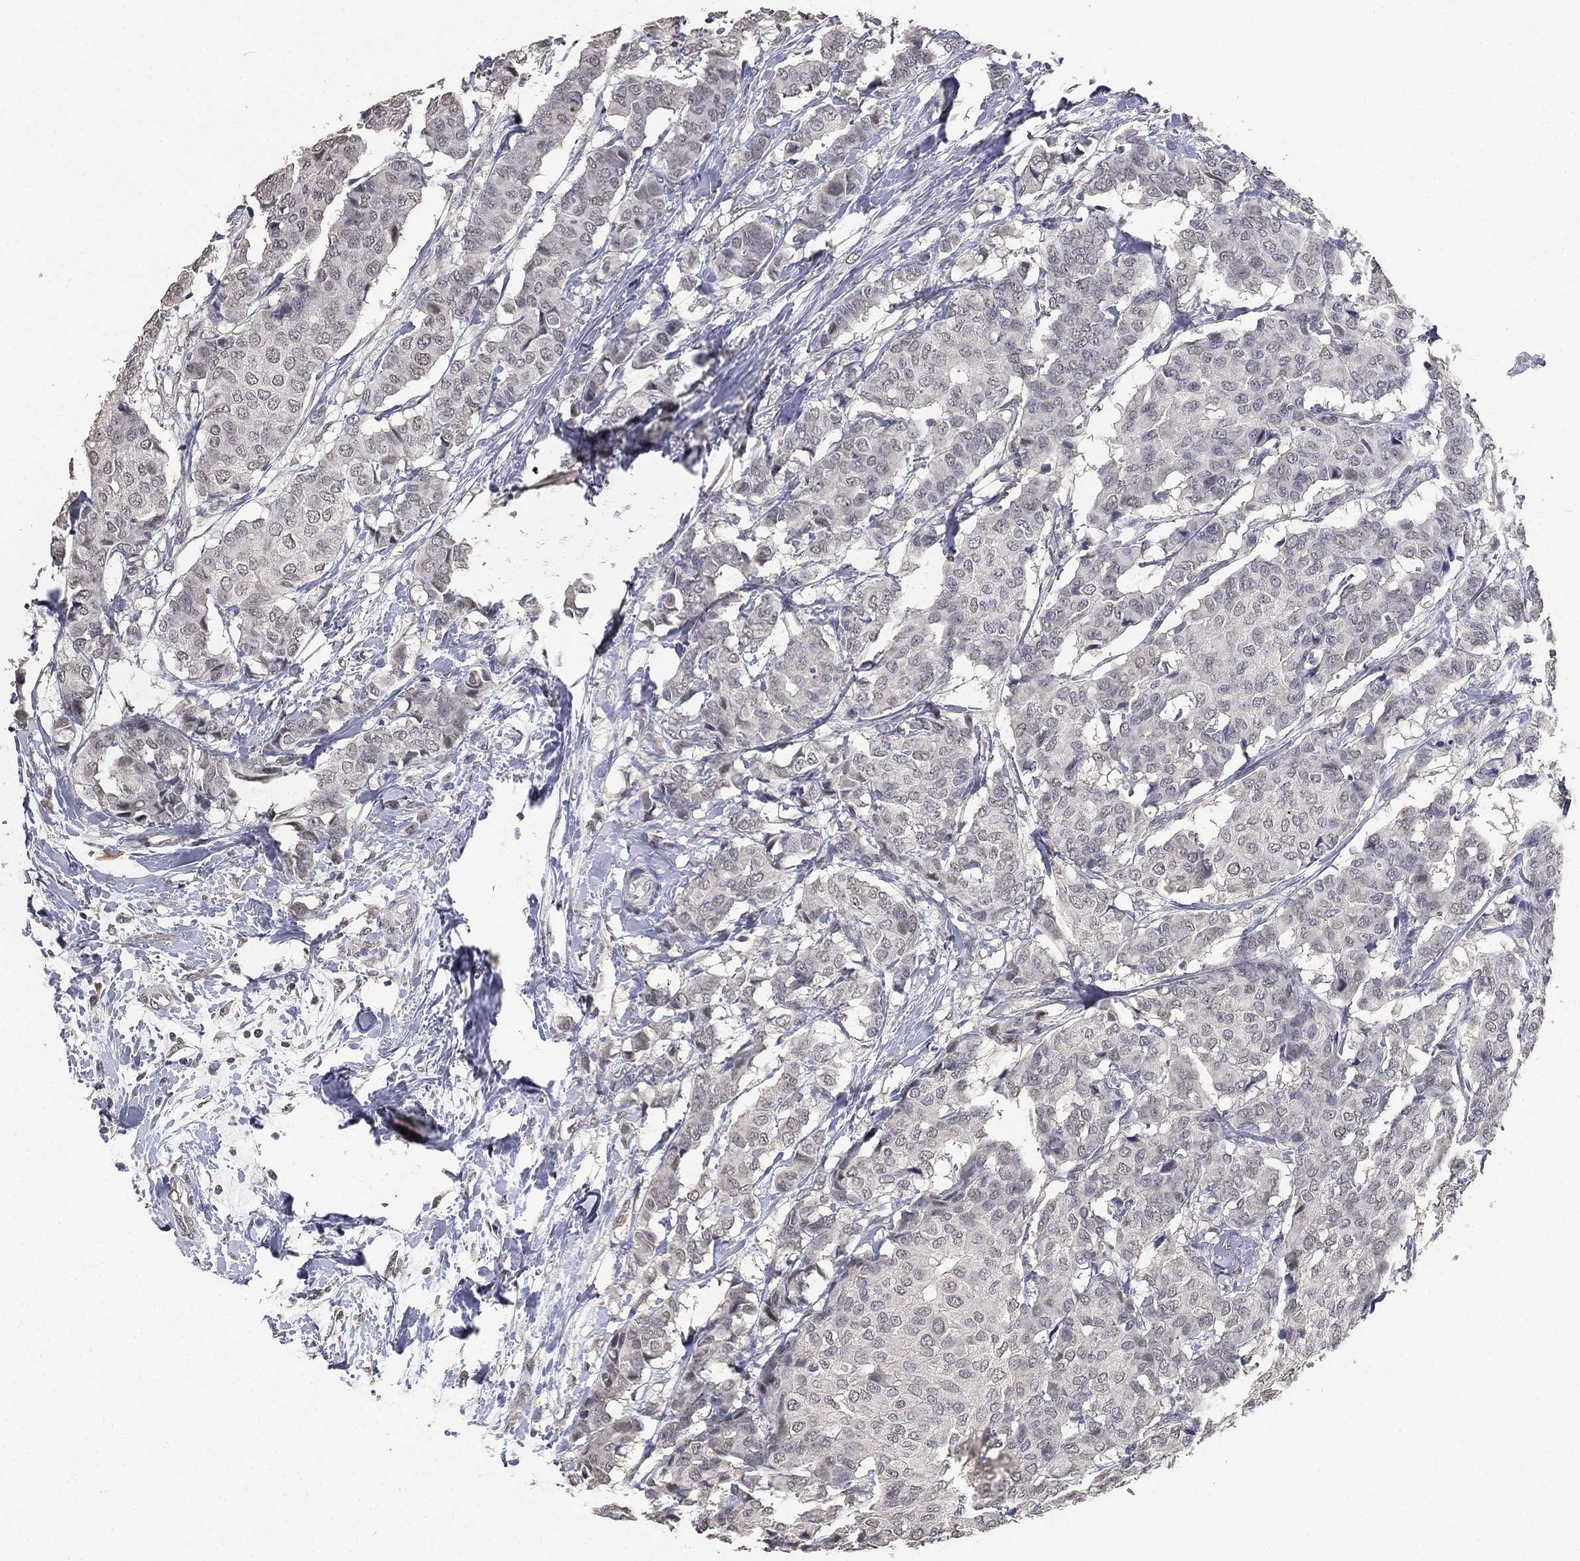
{"staining": {"intensity": "negative", "quantity": "none", "location": "none"}, "tissue": "breast cancer", "cell_type": "Tumor cells", "image_type": "cancer", "snomed": [{"axis": "morphology", "description": "Duct carcinoma"}, {"axis": "topography", "description": "Breast"}], "caption": "High power microscopy histopathology image of an immunohistochemistry image of breast cancer (invasive ductal carcinoma), revealing no significant staining in tumor cells.", "gene": "DSG1", "patient": {"sex": "female", "age": 75}}